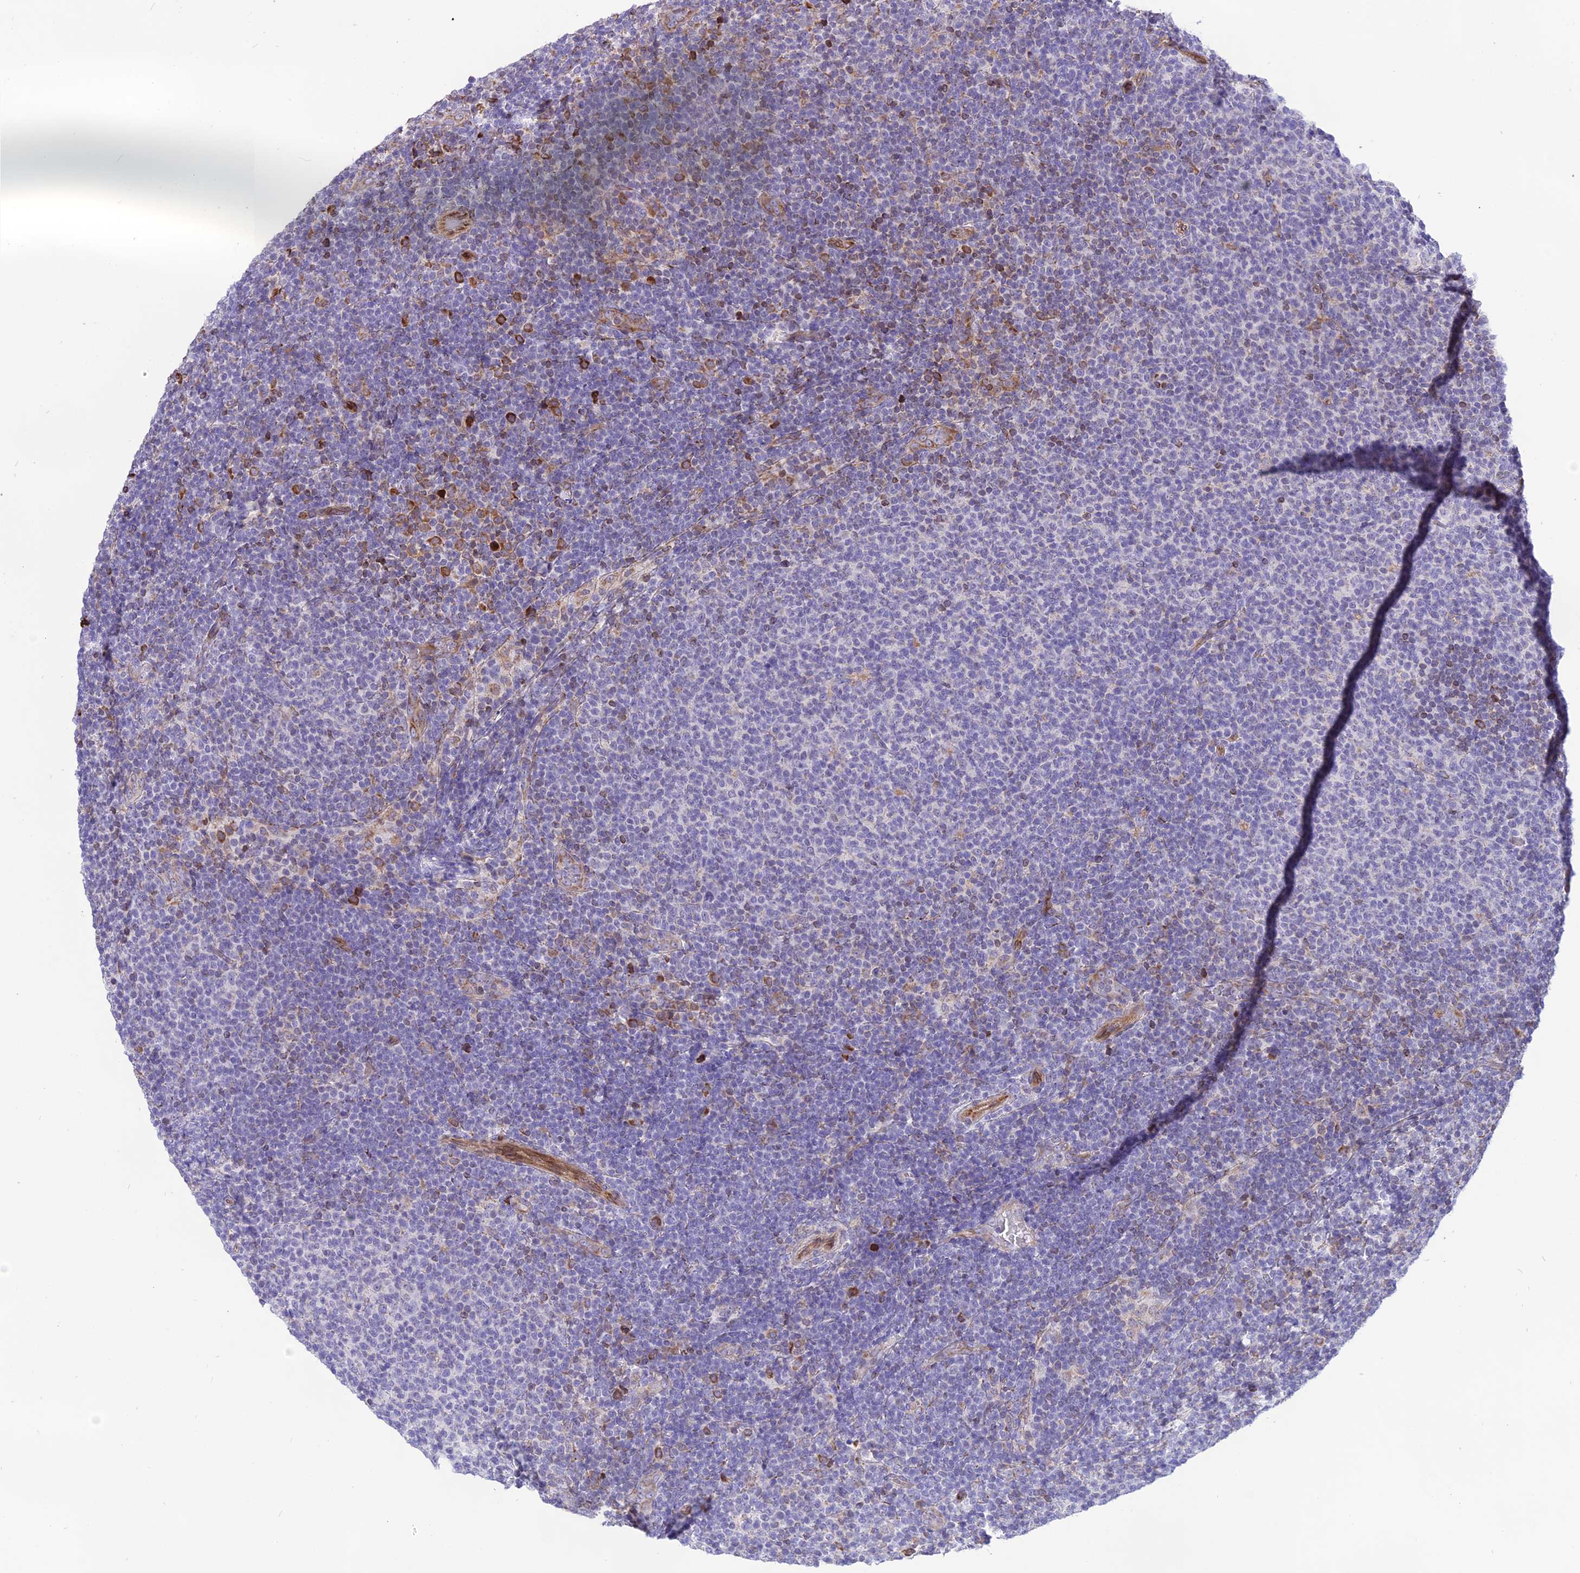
{"staining": {"intensity": "weak", "quantity": "<25%", "location": "cytoplasmic/membranous"}, "tissue": "lymphoma", "cell_type": "Tumor cells", "image_type": "cancer", "snomed": [{"axis": "morphology", "description": "Malignant lymphoma, non-Hodgkin's type, Low grade"}, {"axis": "topography", "description": "Lymph node"}], "caption": "A high-resolution image shows immunohistochemistry (IHC) staining of malignant lymphoma, non-Hodgkin's type (low-grade), which reveals no significant positivity in tumor cells.", "gene": "DOC2B", "patient": {"sex": "male", "age": 66}}